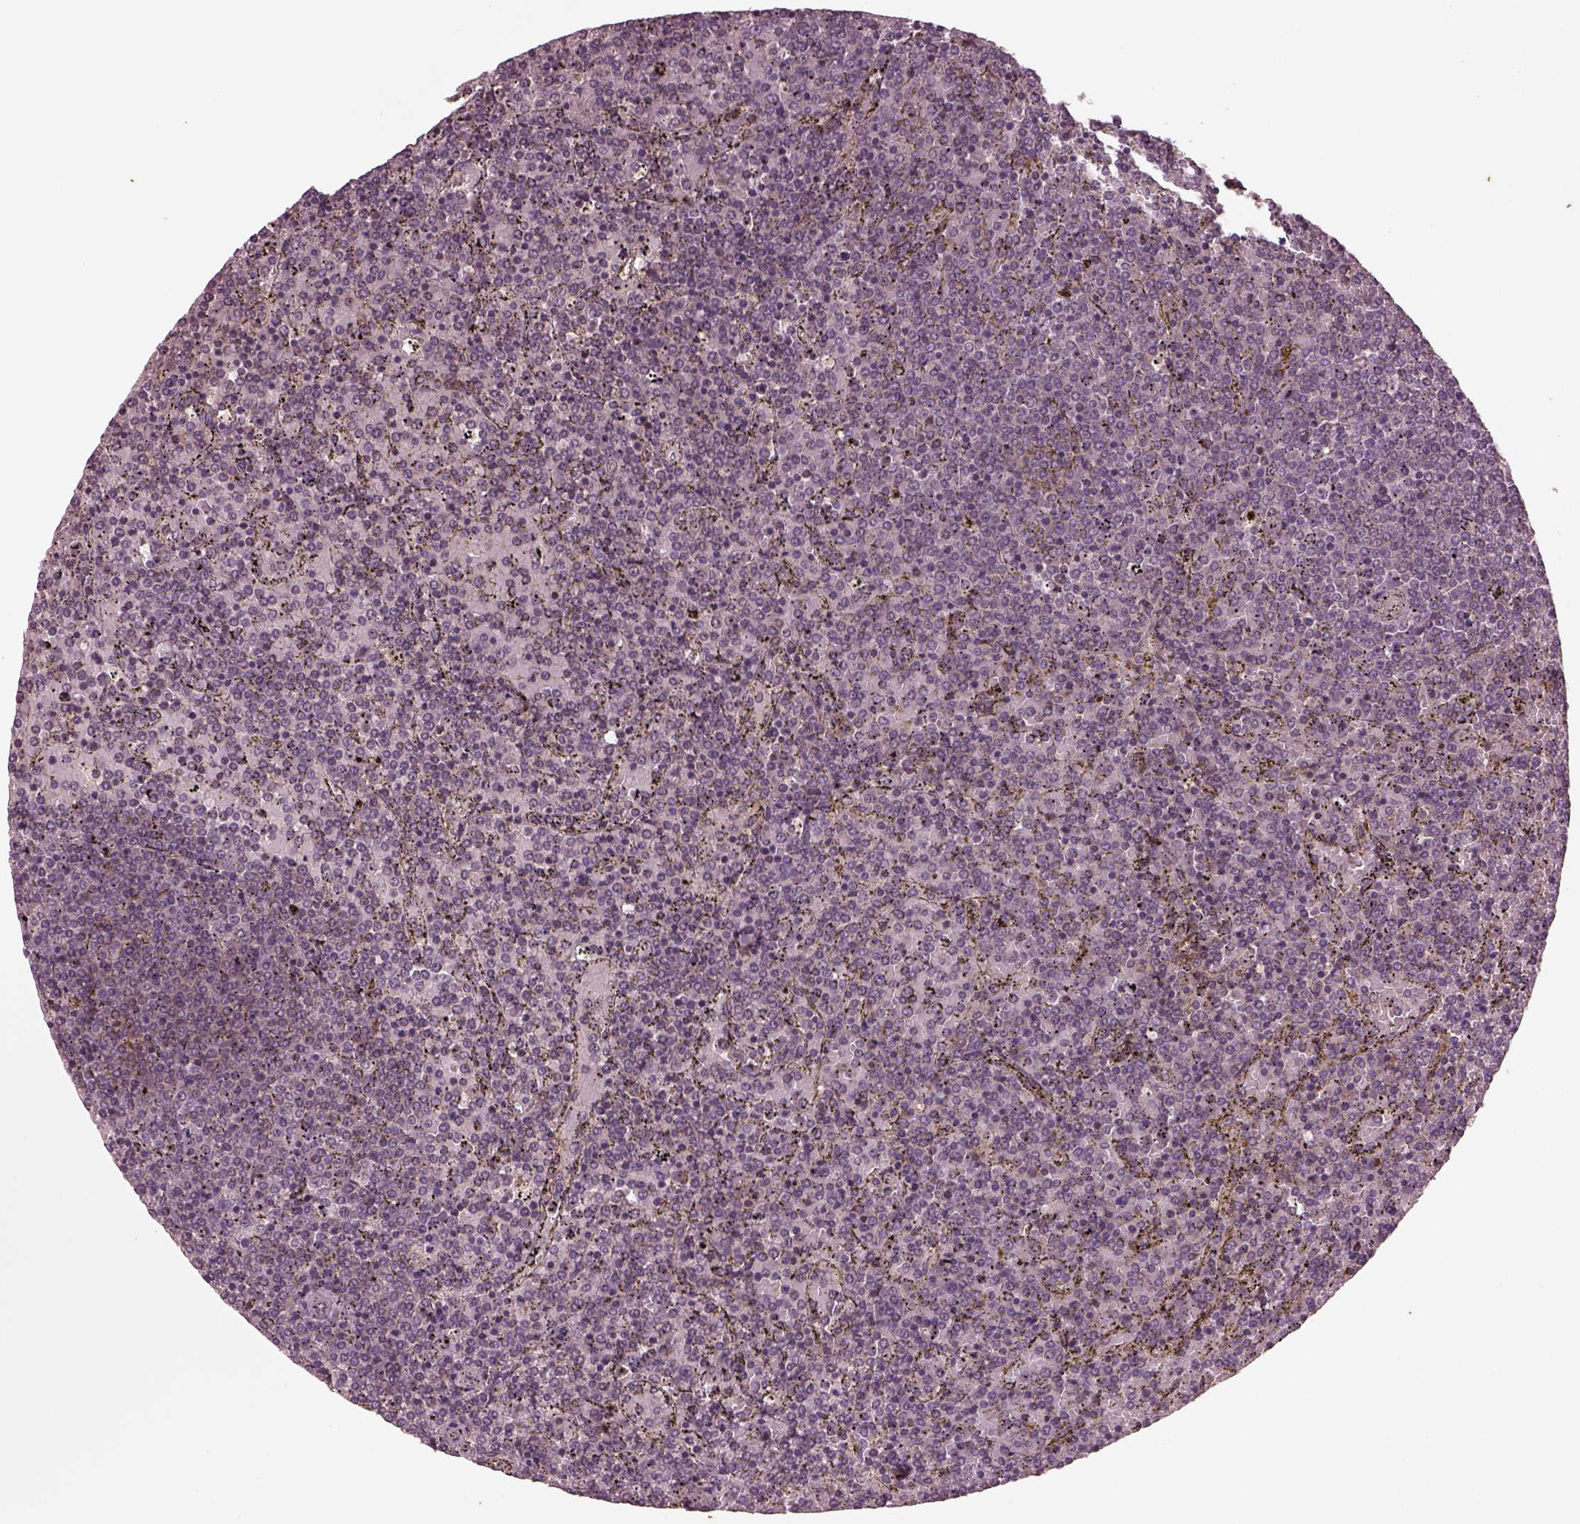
{"staining": {"intensity": "negative", "quantity": "none", "location": "none"}, "tissue": "lymphoma", "cell_type": "Tumor cells", "image_type": "cancer", "snomed": [{"axis": "morphology", "description": "Malignant lymphoma, non-Hodgkin's type, Low grade"}, {"axis": "topography", "description": "Spleen"}], "caption": "Immunohistochemistry photomicrograph of human malignant lymphoma, non-Hodgkin's type (low-grade) stained for a protein (brown), which shows no expression in tumor cells.", "gene": "PTX4", "patient": {"sex": "female", "age": 77}}